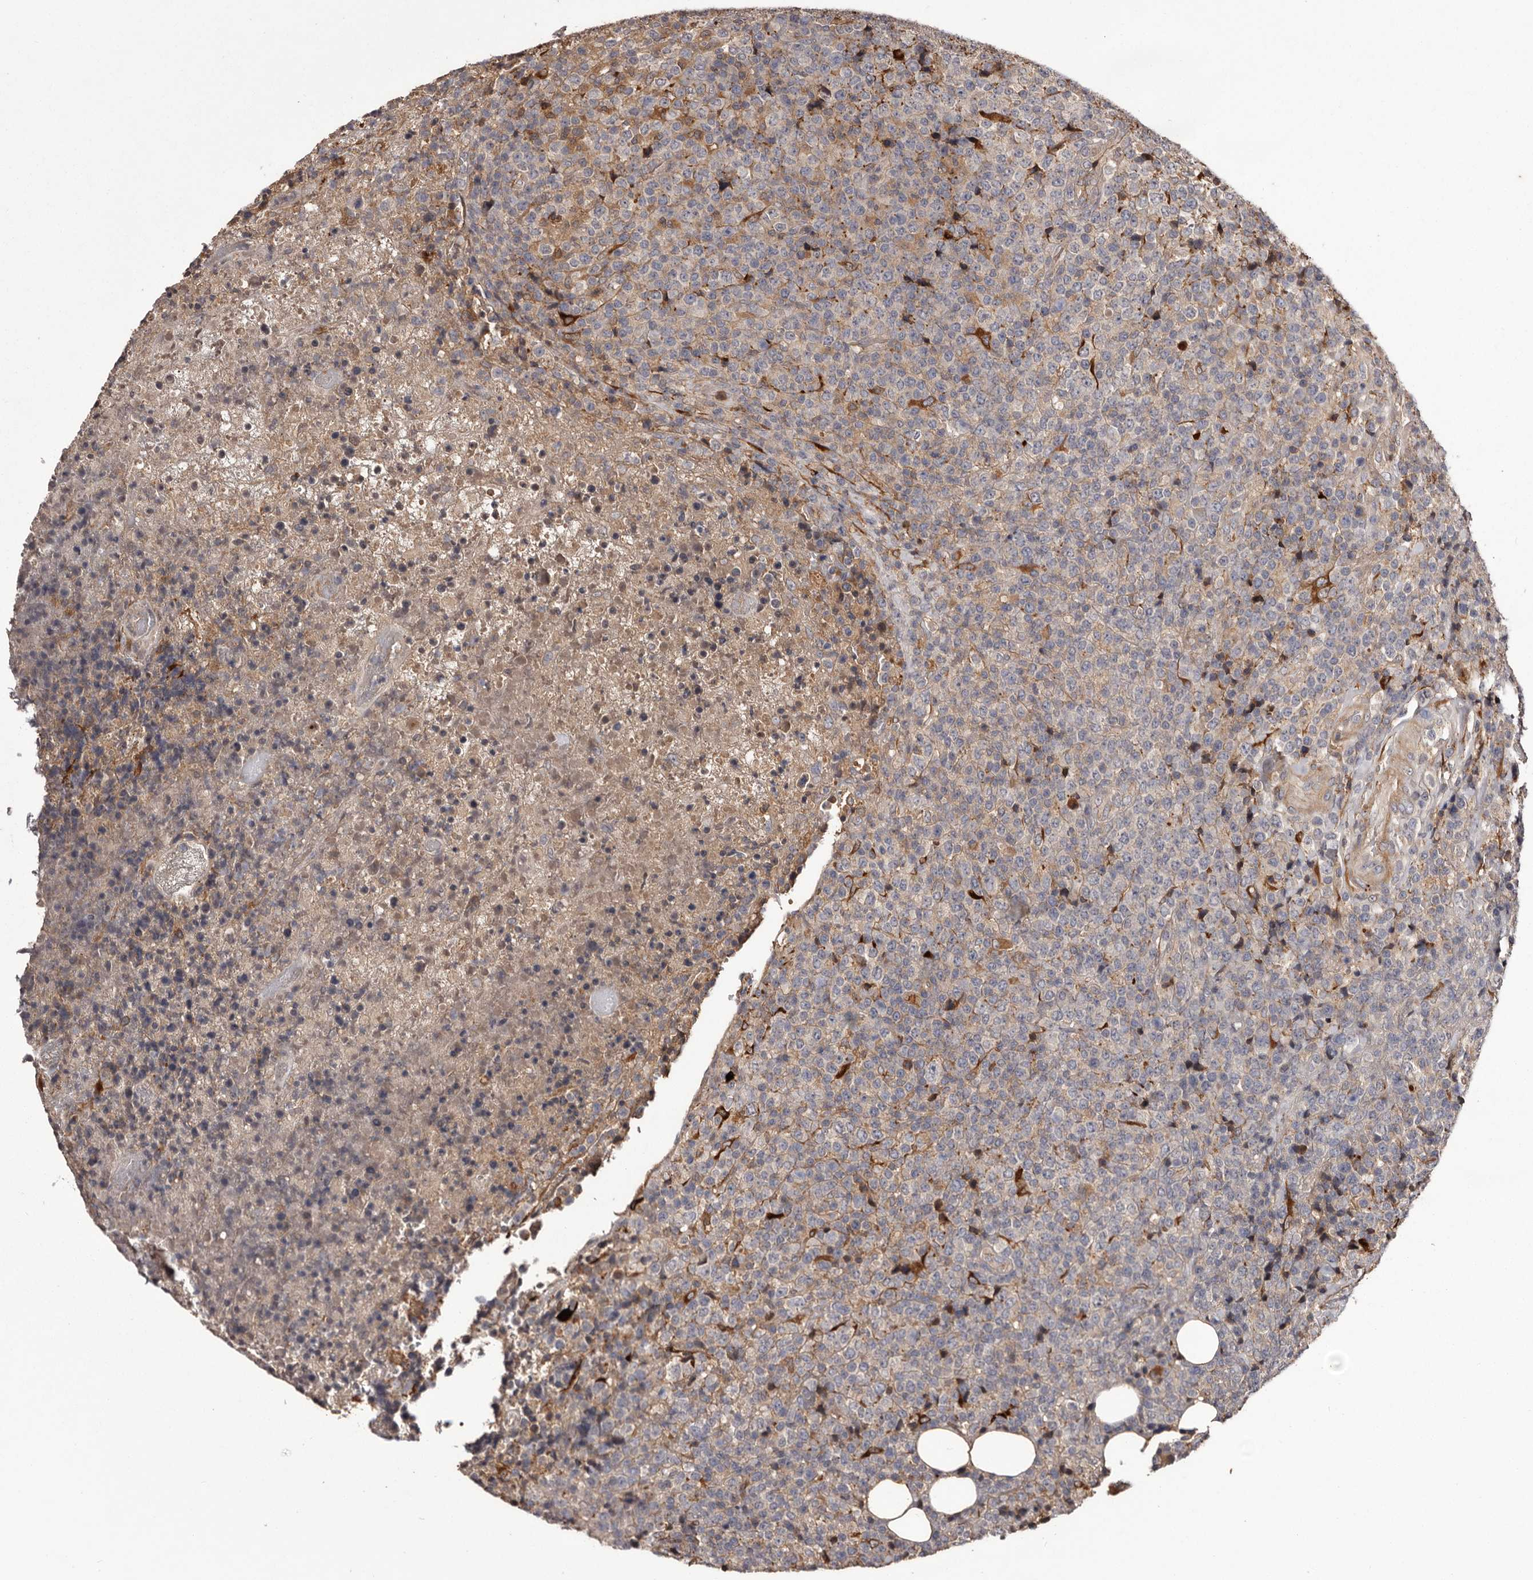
{"staining": {"intensity": "negative", "quantity": "none", "location": "none"}, "tissue": "lymphoma", "cell_type": "Tumor cells", "image_type": "cancer", "snomed": [{"axis": "morphology", "description": "Malignant lymphoma, non-Hodgkin's type, High grade"}, {"axis": "topography", "description": "Lymph node"}], "caption": "Tumor cells show no significant protein expression in lymphoma.", "gene": "CYP1B1", "patient": {"sex": "male", "age": 13}}